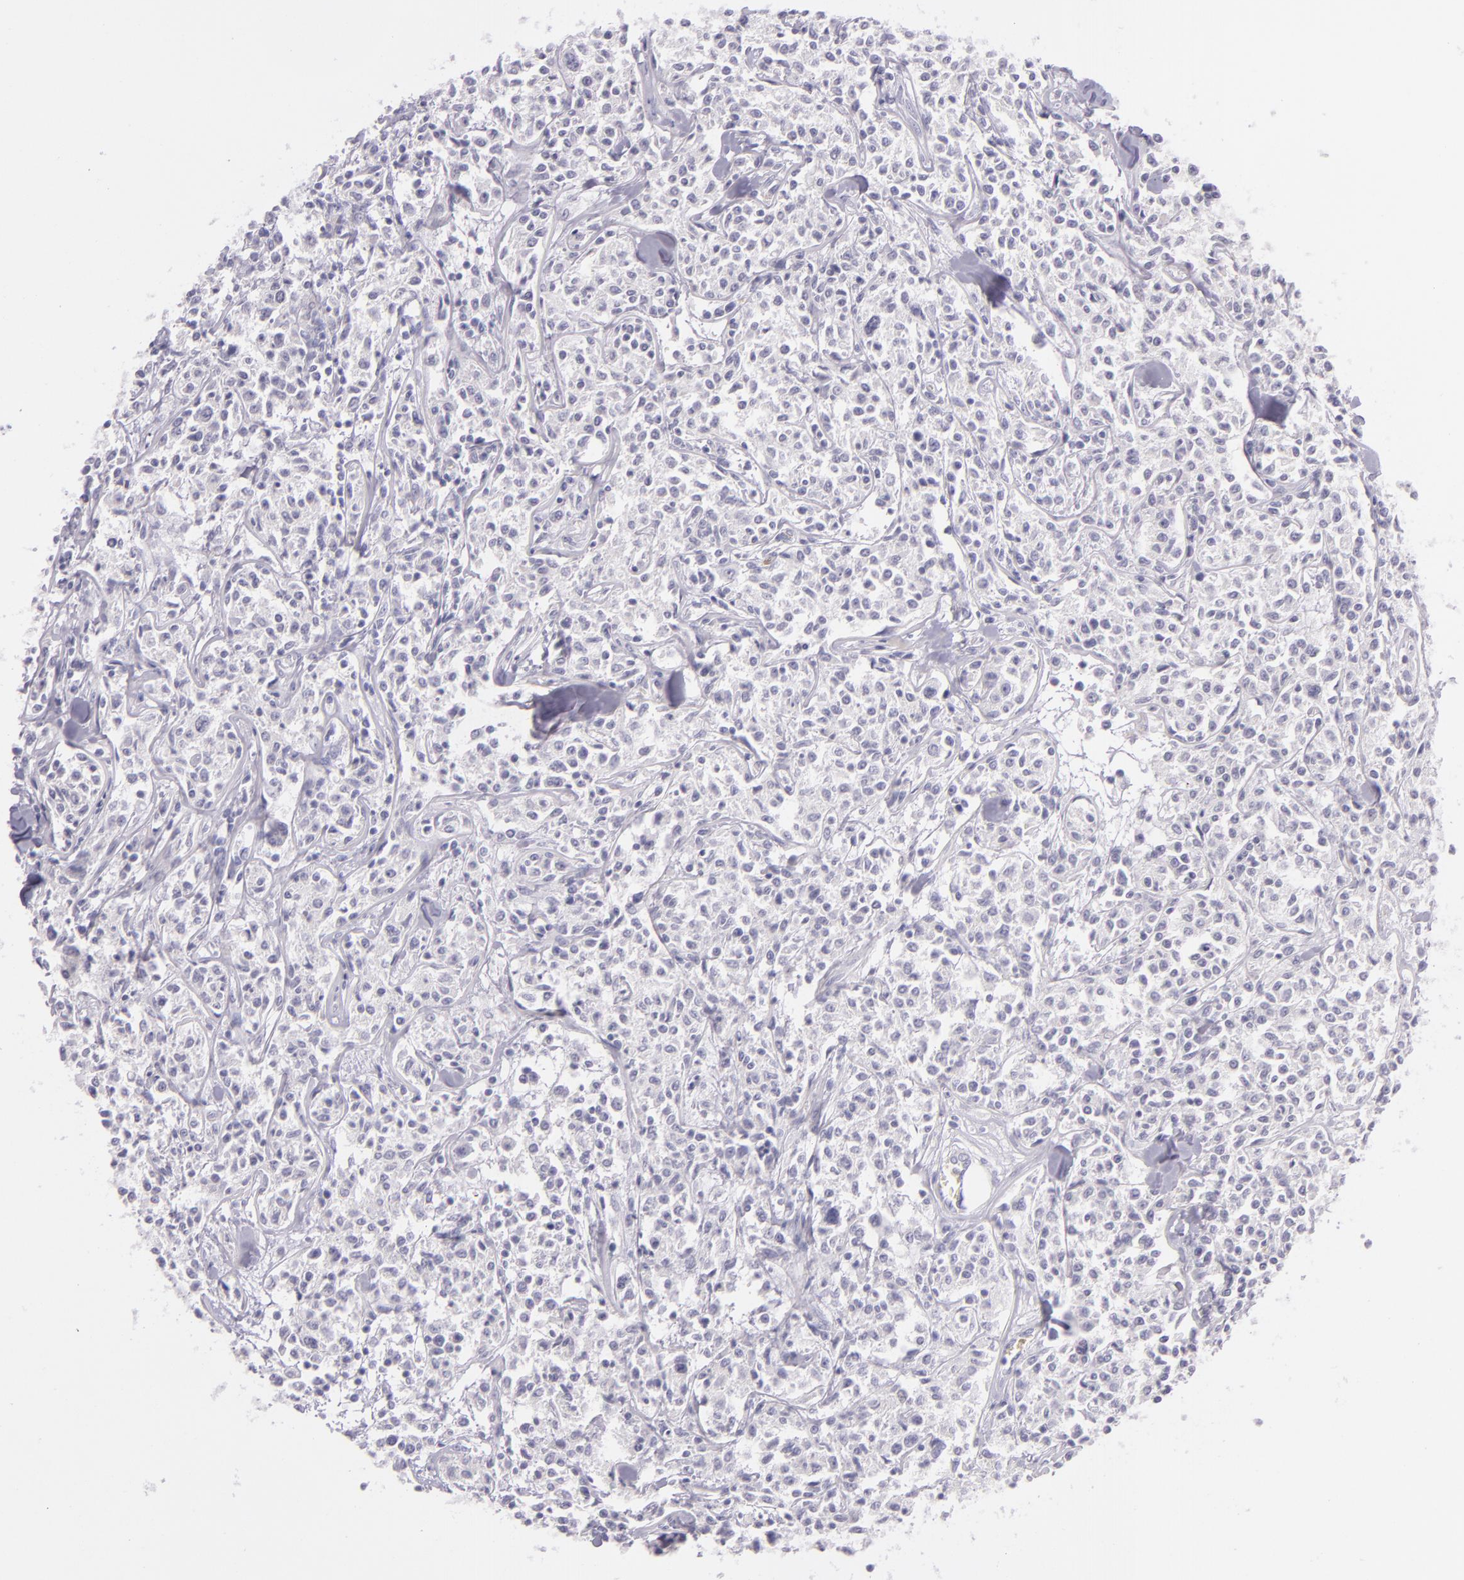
{"staining": {"intensity": "negative", "quantity": "none", "location": "none"}, "tissue": "lymphoma", "cell_type": "Tumor cells", "image_type": "cancer", "snomed": [{"axis": "morphology", "description": "Malignant lymphoma, non-Hodgkin's type, Low grade"}, {"axis": "topography", "description": "Small intestine"}], "caption": "This is an immunohistochemistry histopathology image of human lymphoma. There is no expression in tumor cells.", "gene": "CBS", "patient": {"sex": "female", "age": 59}}